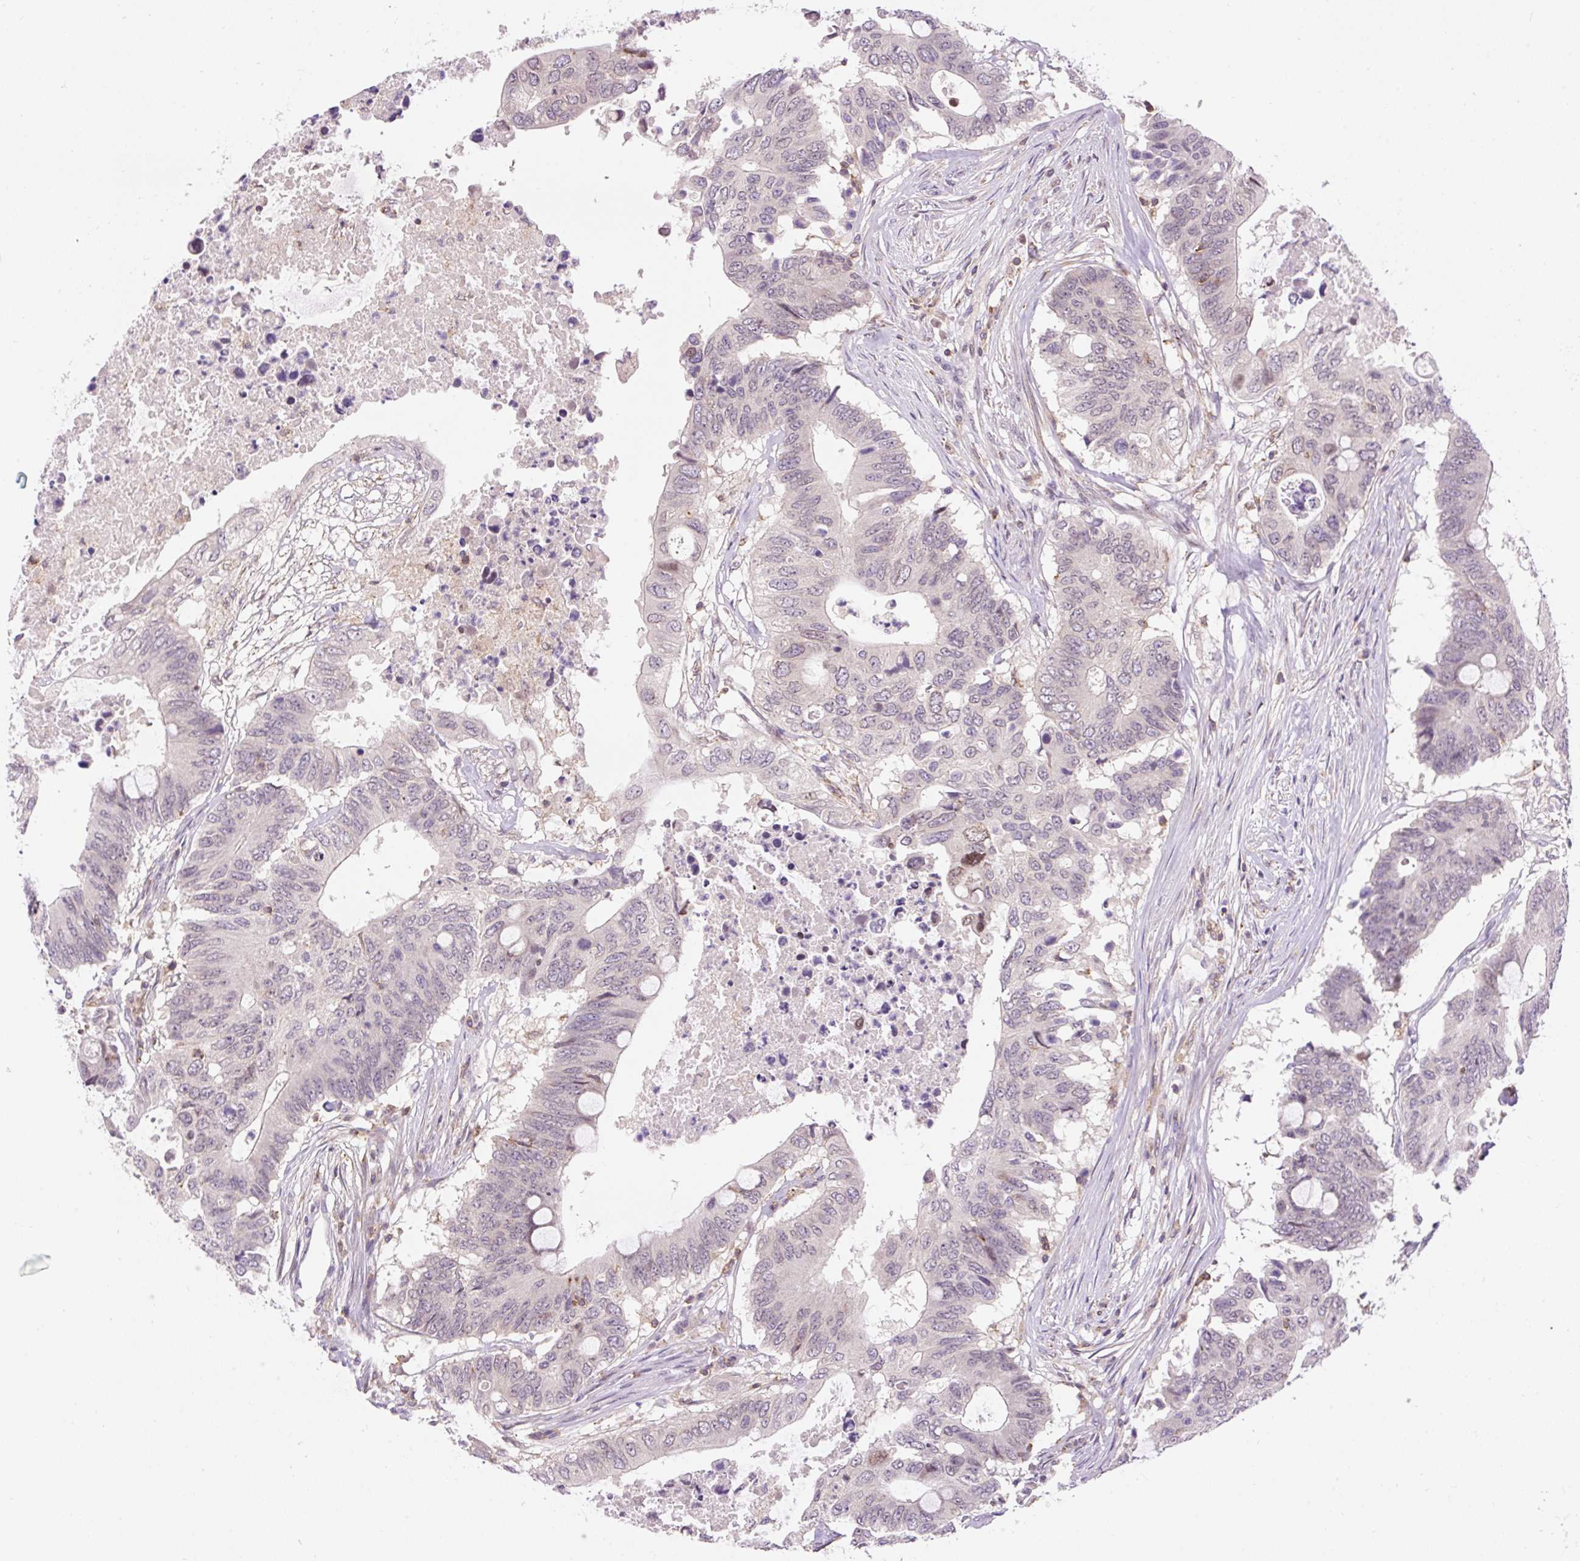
{"staining": {"intensity": "weak", "quantity": "<25%", "location": "nuclear"}, "tissue": "colorectal cancer", "cell_type": "Tumor cells", "image_type": "cancer", "snomed": [{"axis": "morphology", "description": "Adenocarcinoma, NOS"}, {"axis": "topography", "description": "Colon"}], "caption": "Tumor cells are negative for brown protein staining in colorectal cancer (adenocarcinoma). (Brightfield microscopy of DAB (3,3'-diaminobenzidine) immunohistochemistry at high magnification).", "gene": "CARD11", "patient": {"sex": "male", "age": 71}}